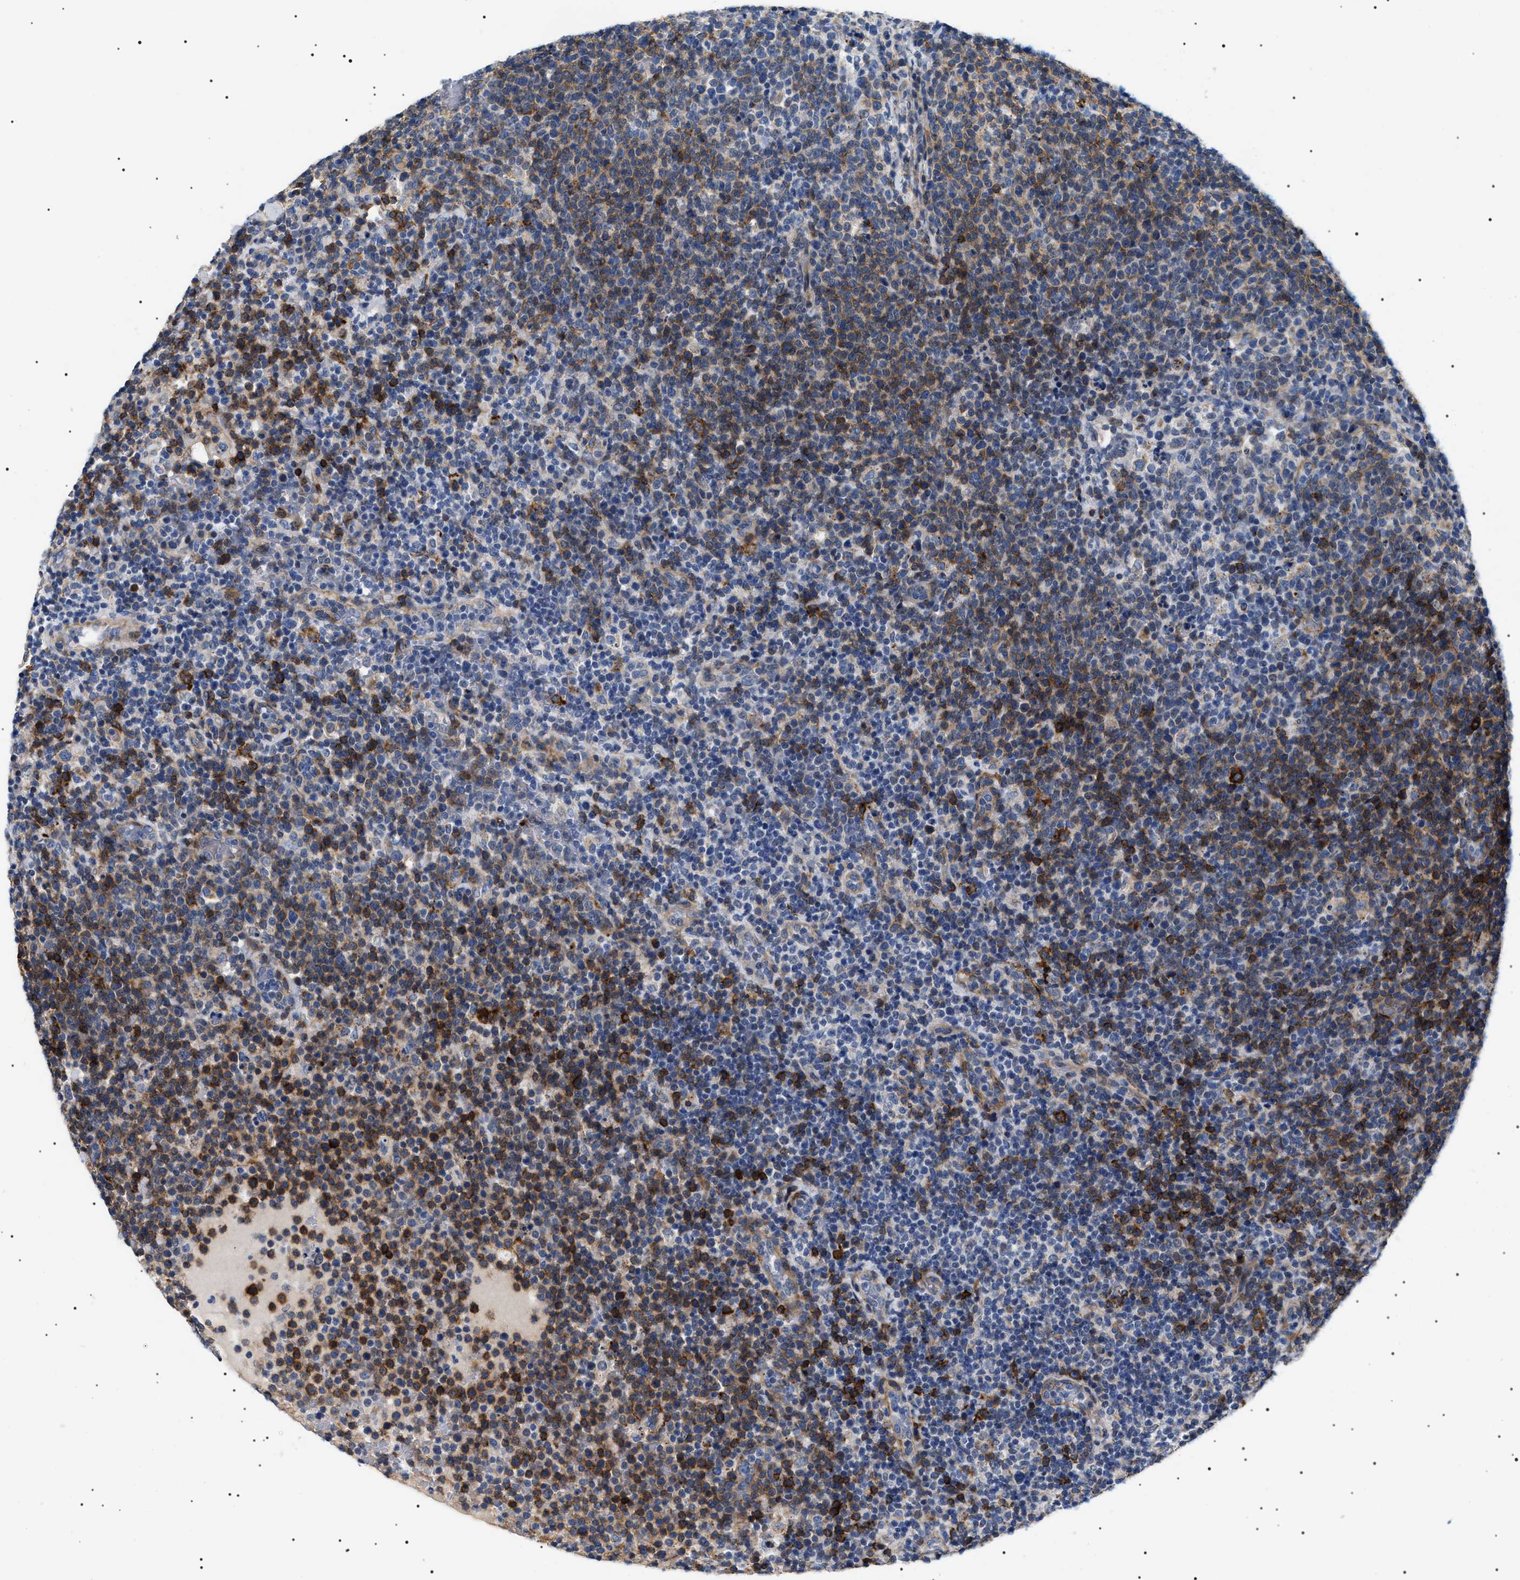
{"staining": {"intensity": "moderate", "quantity": ">75%", "location": "cytoplasmic/membranous"}, "tissue": "lymphoma", "cell_type": "Tumor cells", "image_type": "cancer", "snomed": [{"axis": "morphology", "description": "Malignant lymphoma, non-Hodgkin's type, High grade"}, {"axis": "topography", "description": "Lymph node"}], "caption": "Protein expression analysis of lymphoma shows moderate cytoplasmic/membranous expression in approximately >75% of tumor cells.", "gene": "TMEM222", "patient": {"sex": "male", "age": 61}}